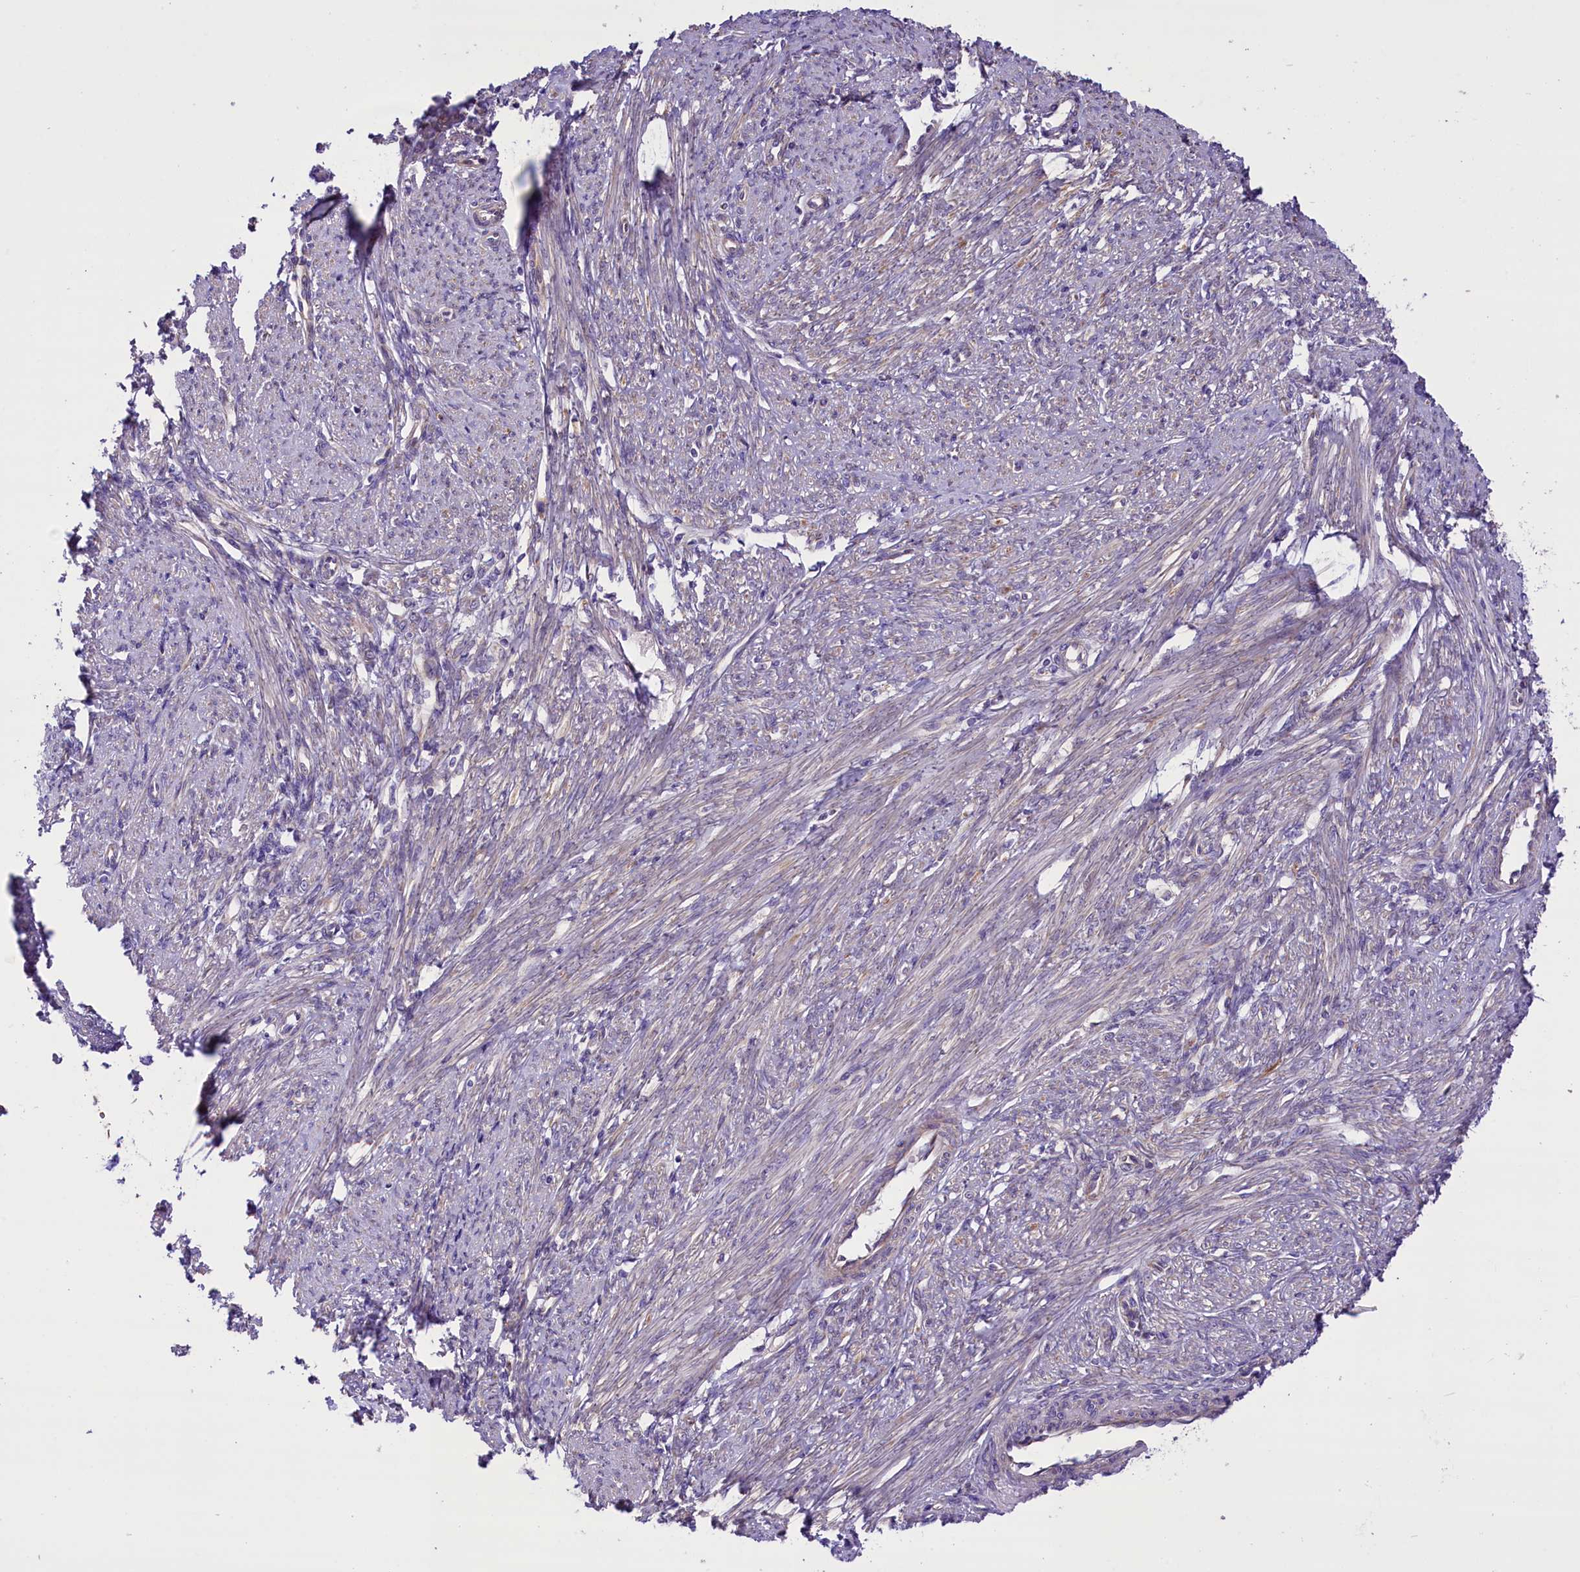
{"staining": {"intensity": "negative", "quantity": "none", "location": "none"}, "tissue": "smooth muscle", "cell_type": "Smooth muscle cells", "image_type": "normal", "snomed": [{"axis": "morphology", "description": "Normal tissue, NOS"}, {"axis": "topography", "description": "Smooth muscle"}, {"axis": "topography", "description": "Uterus"}], "caption": "Image shows no protein expression in smooth muscle cells of normal smooth muscle. (DAB (3,3'-diaminobenzidine) immunohistochemistry with hematoxylin counter stain).", "gene": "PTPRU", "patient": {"sex": "female", "age": 59}}